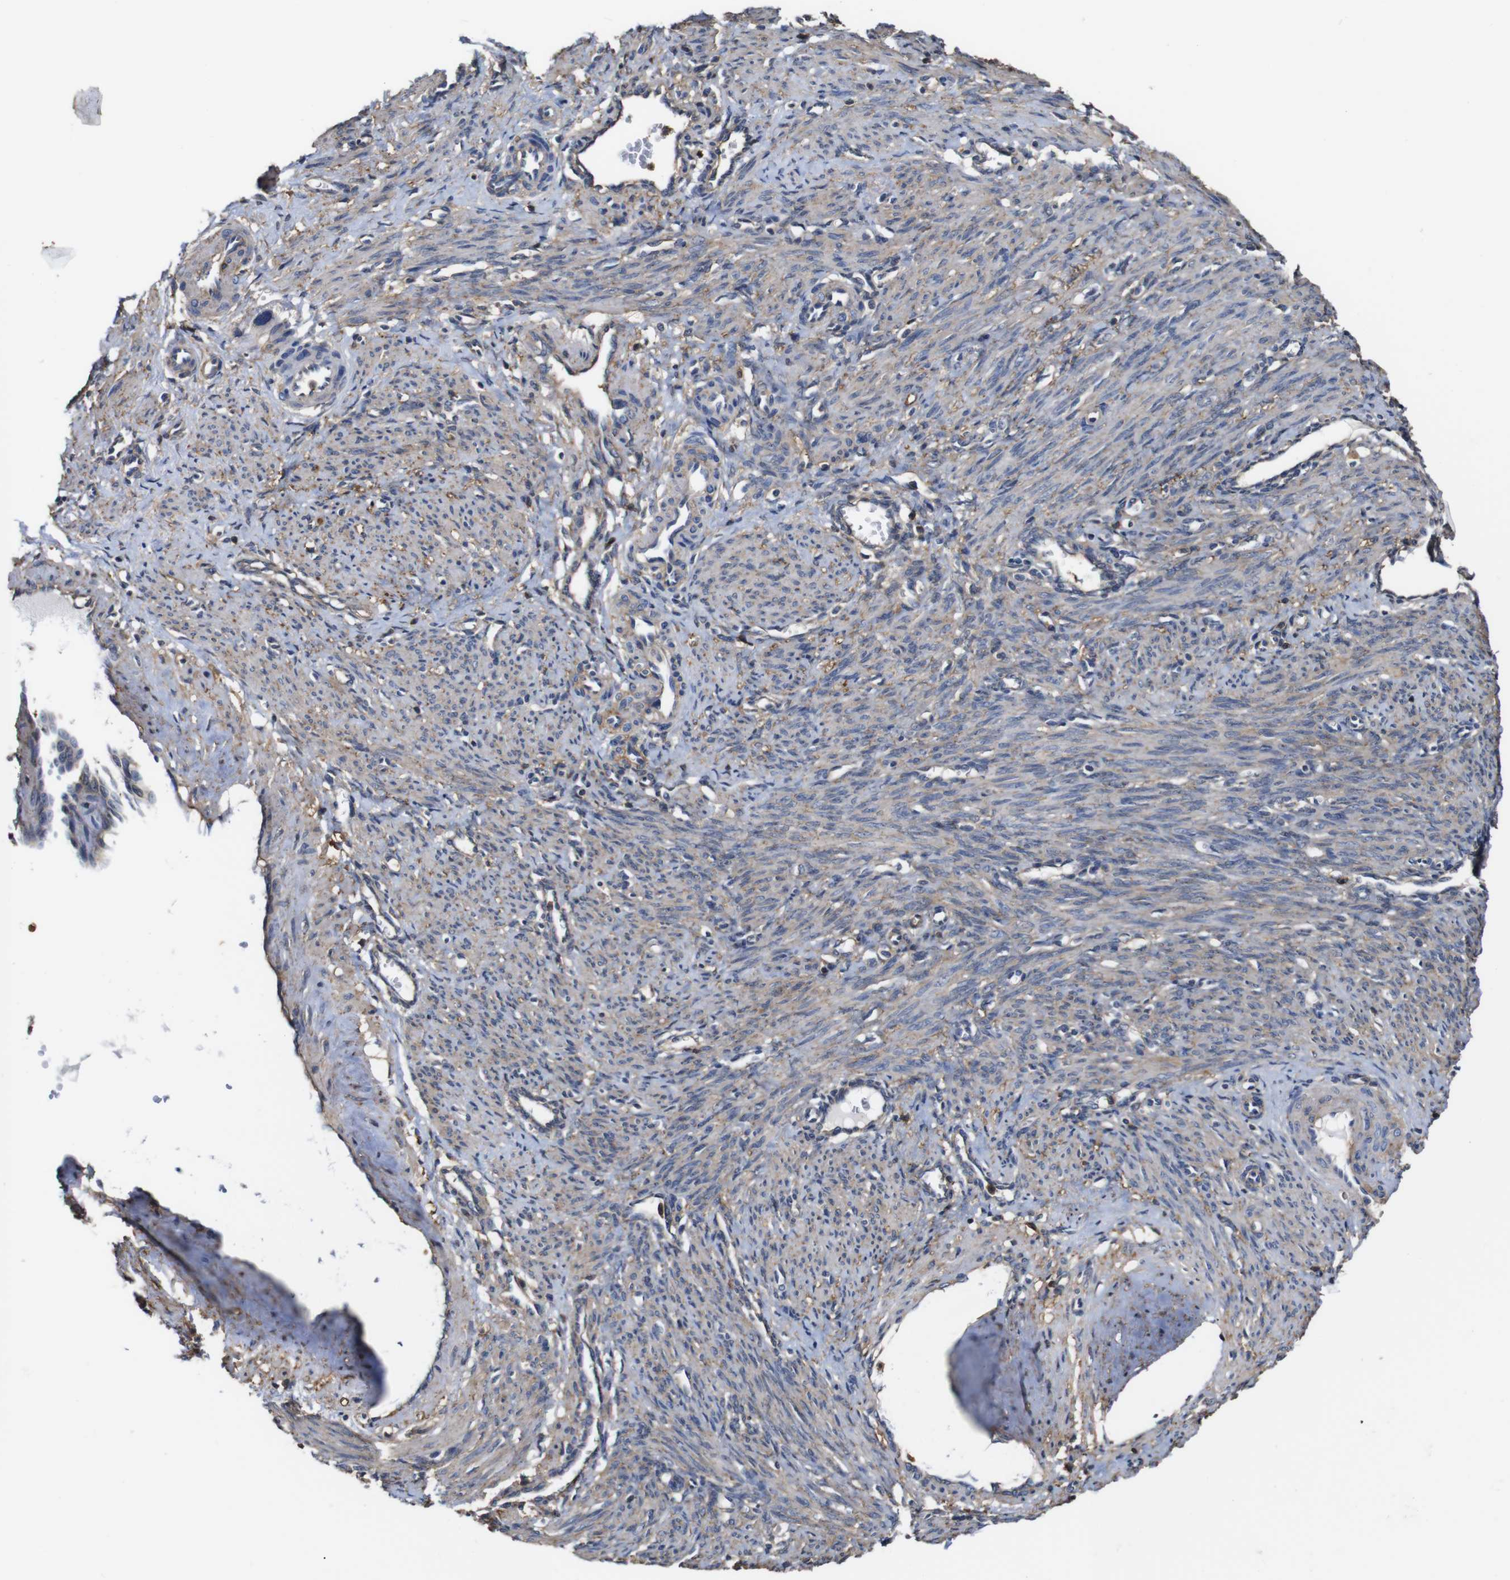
{"staining": {"intensity": "negative", "quantity": "none", "location": "none"}, "tissue": "smooth muscle", "cell_type": "Smooth muscle cells", "image_type": "normal", "snomed": [{"axis": "morphology", "description": "Normal tissue, NOS"}, {"axis": "topography", "description": "Endometrium"}], "caption": "Image shows no significant protein staining in smooth muscle cells of unremarkable smooth muscle.", "gene": "PI4KA", "patient": {"sex": "female", "age": 33}}